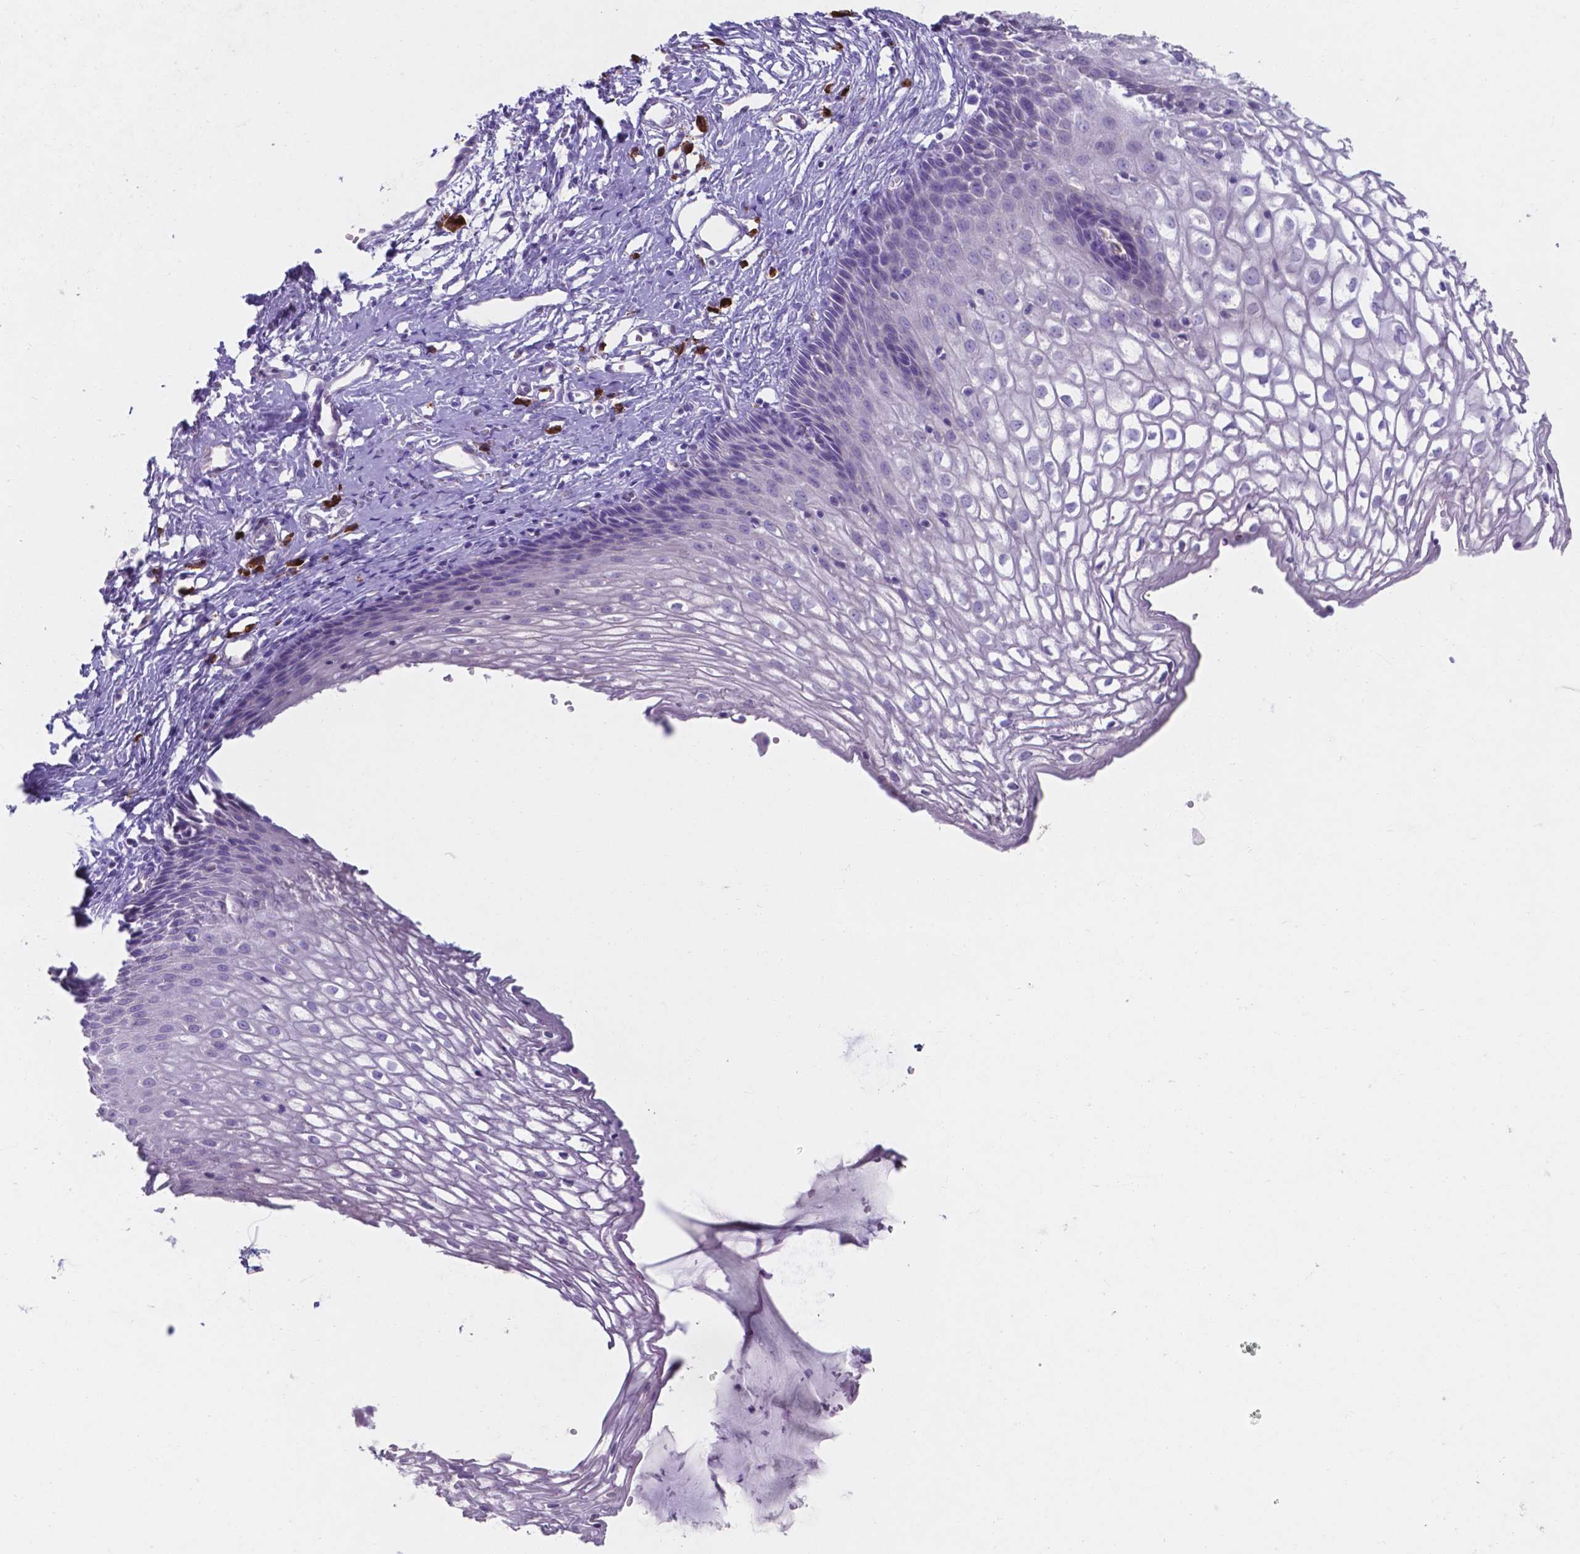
{"staining": {"intensity": "negative", "quantity": "none", "location": "none"}, "tissue": "cervix", "cell_type": "Glandular cells", "image_type": "normal", "snomed": [{"axis": "morphology", "description": "Normal tissue, NOS"}, {"axis": "topography", "description": "Cervix"}], "caption": "A high-resolution micrograph shows IHC staining of unremarkable cervix, which demonstrates no significant expression in glandular cells.", "gene": "UBE2J1", "patient": {"sex": "female", "age": 40}}